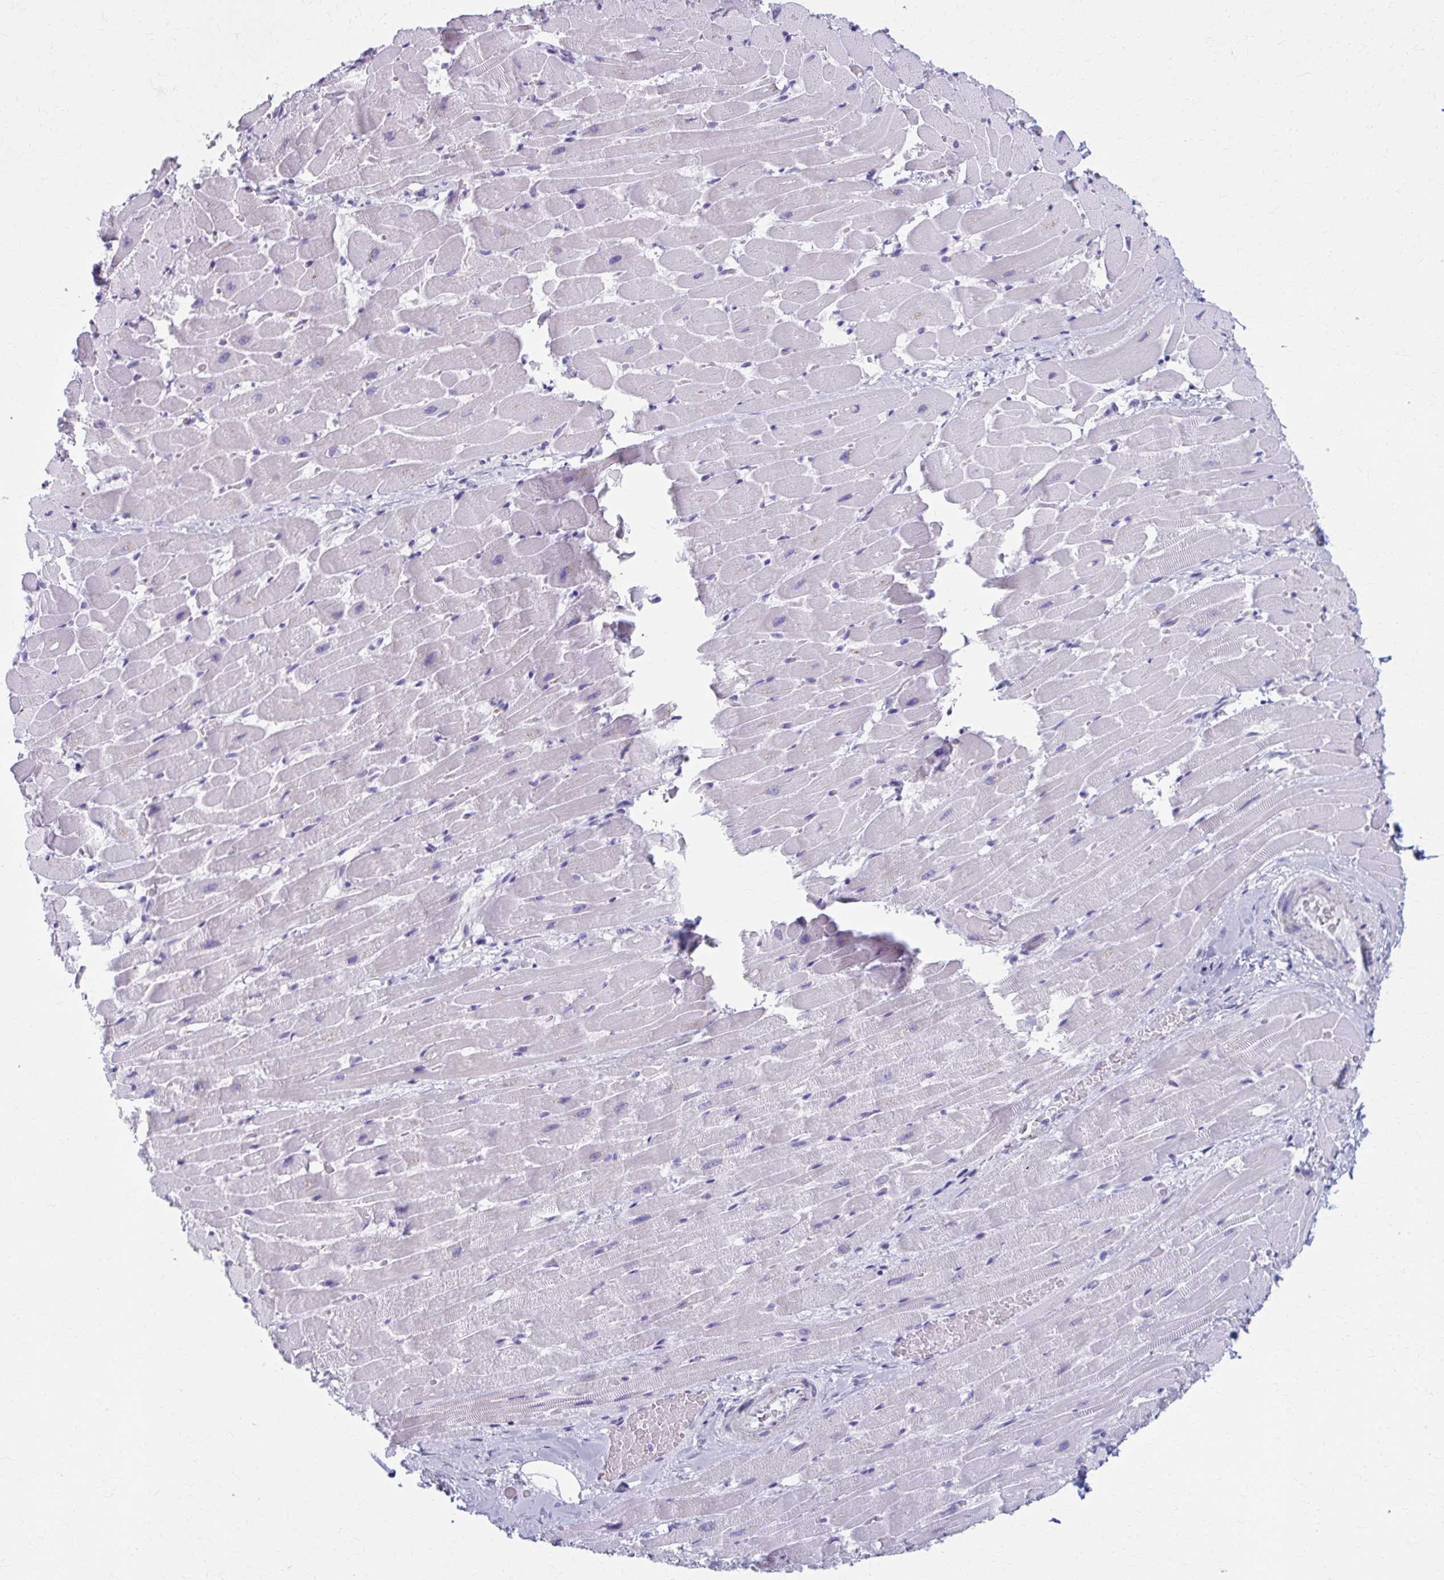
{"staining": {"intensity": "negative", "quantity": "none", "location": "none"}, "tissue": "heart muscle", "cell_type": "Cardiomyocytes", "image_type": "normal", "snomed": [{"axis": "morphology", "description": "Normal tissue, NOS"}, {"axis": "topography", "description": "Heart"}], "caption": "Cardiomyocytes are negative for protein expression in benign human heart muscle. Brightfield microscopy of immunohistochemistry stained with DAB (brown) and hematoxylin (blue), captured at high magnification.", "gene": "MPLKIP", "patient": {"sex": "male", "age": 37}}